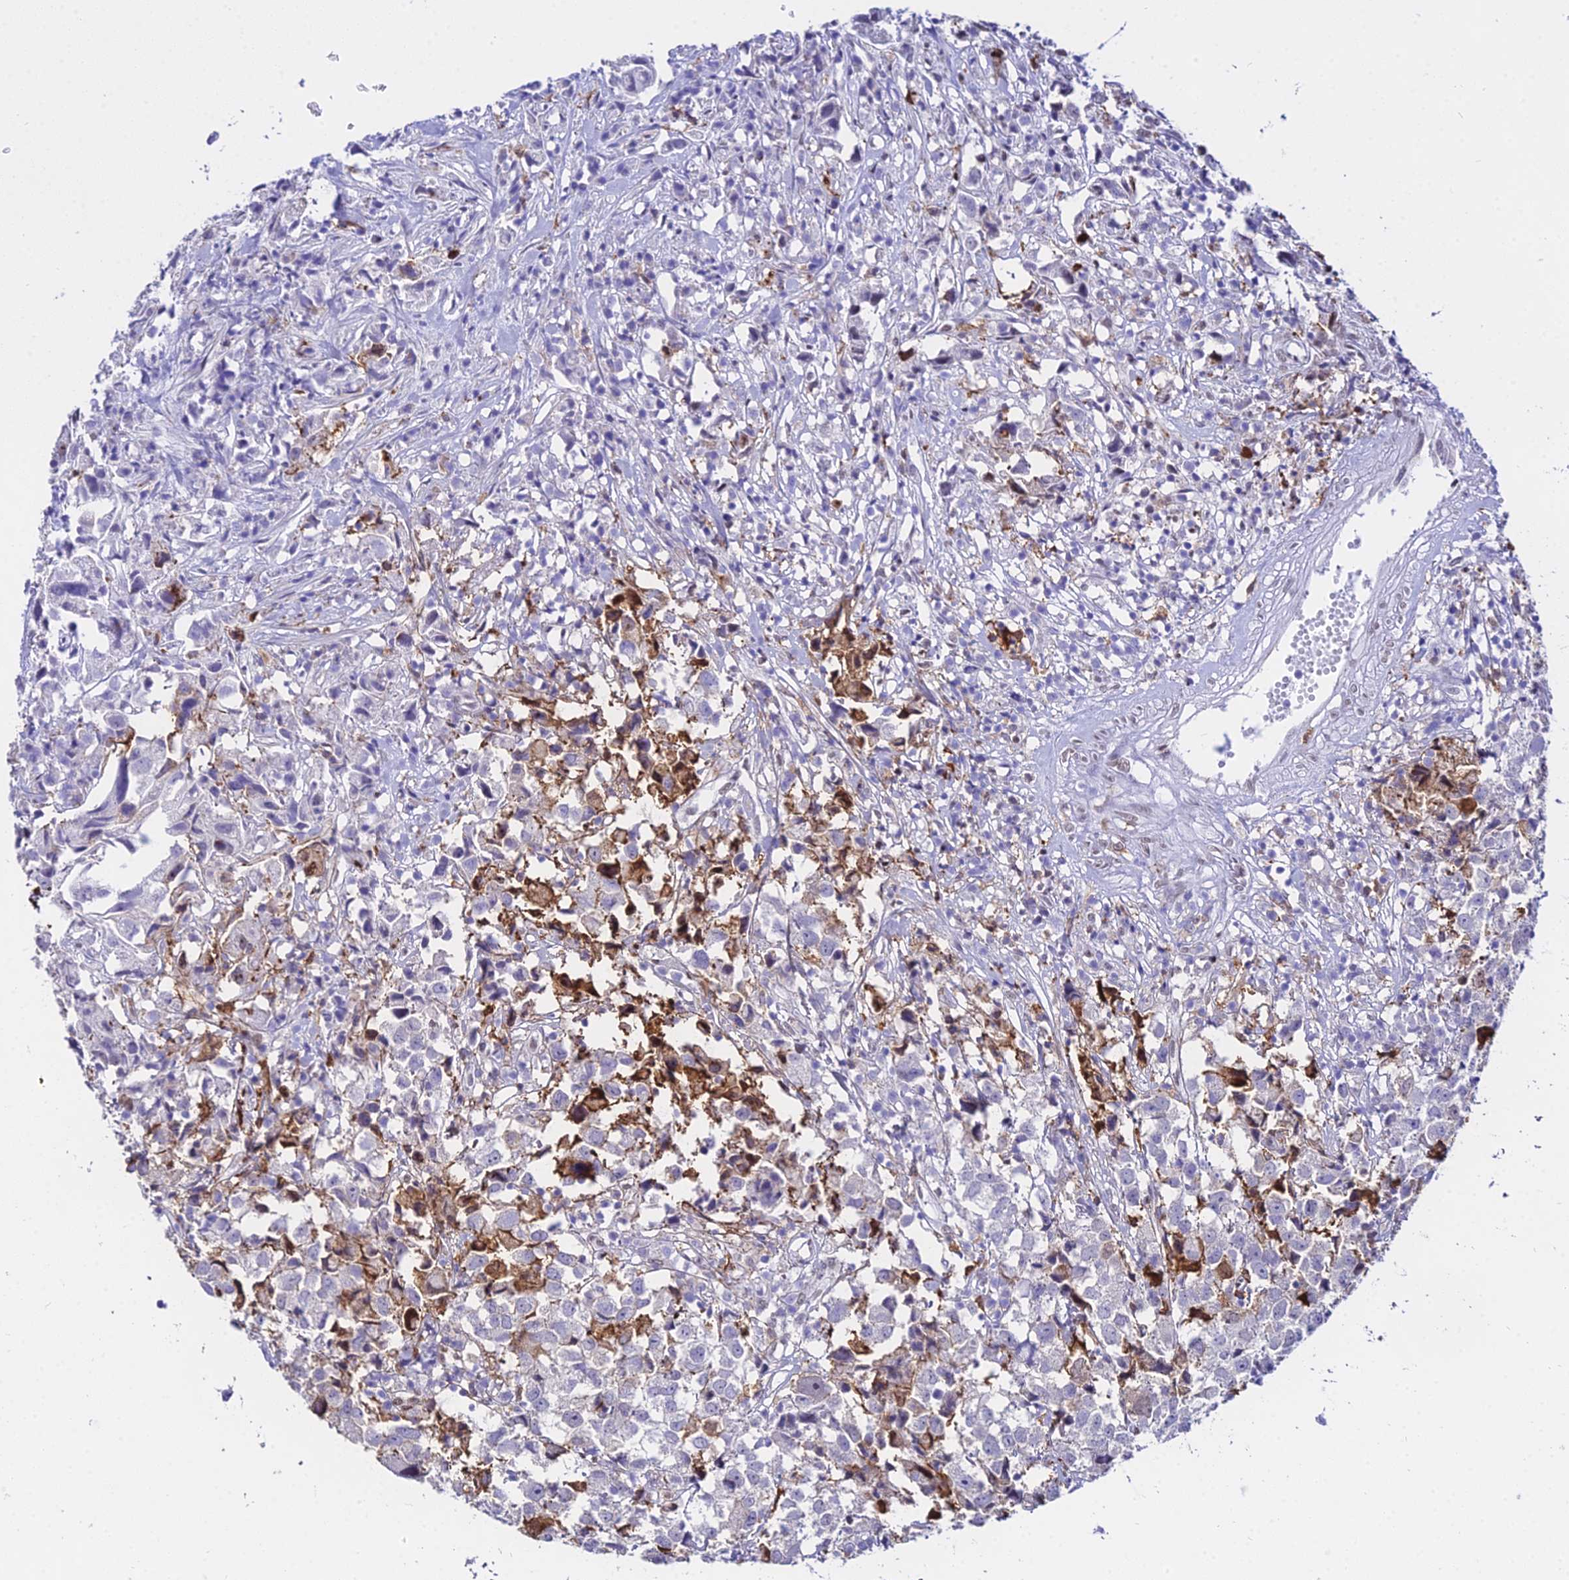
{"staining": {"intensity": "negative", "quantity": "none", "location": "none"}, "tissue": "urothelial cancer", "cell_type": "Tumor cells", "image_type": "cancer", "snomed": [{"axis": "morphology", "description": "Urothelial carcinoma, High grade"}, {"axis": "topography", "description": "Urinary bladder"}], "caption": "Protein analysis of urothelial cancer reveals no significant expression in tumor cells. (DAB immunohistochemistry, high magnification).", "gene": "MCM10", "patient": {"sex": "female", "age": 75}}